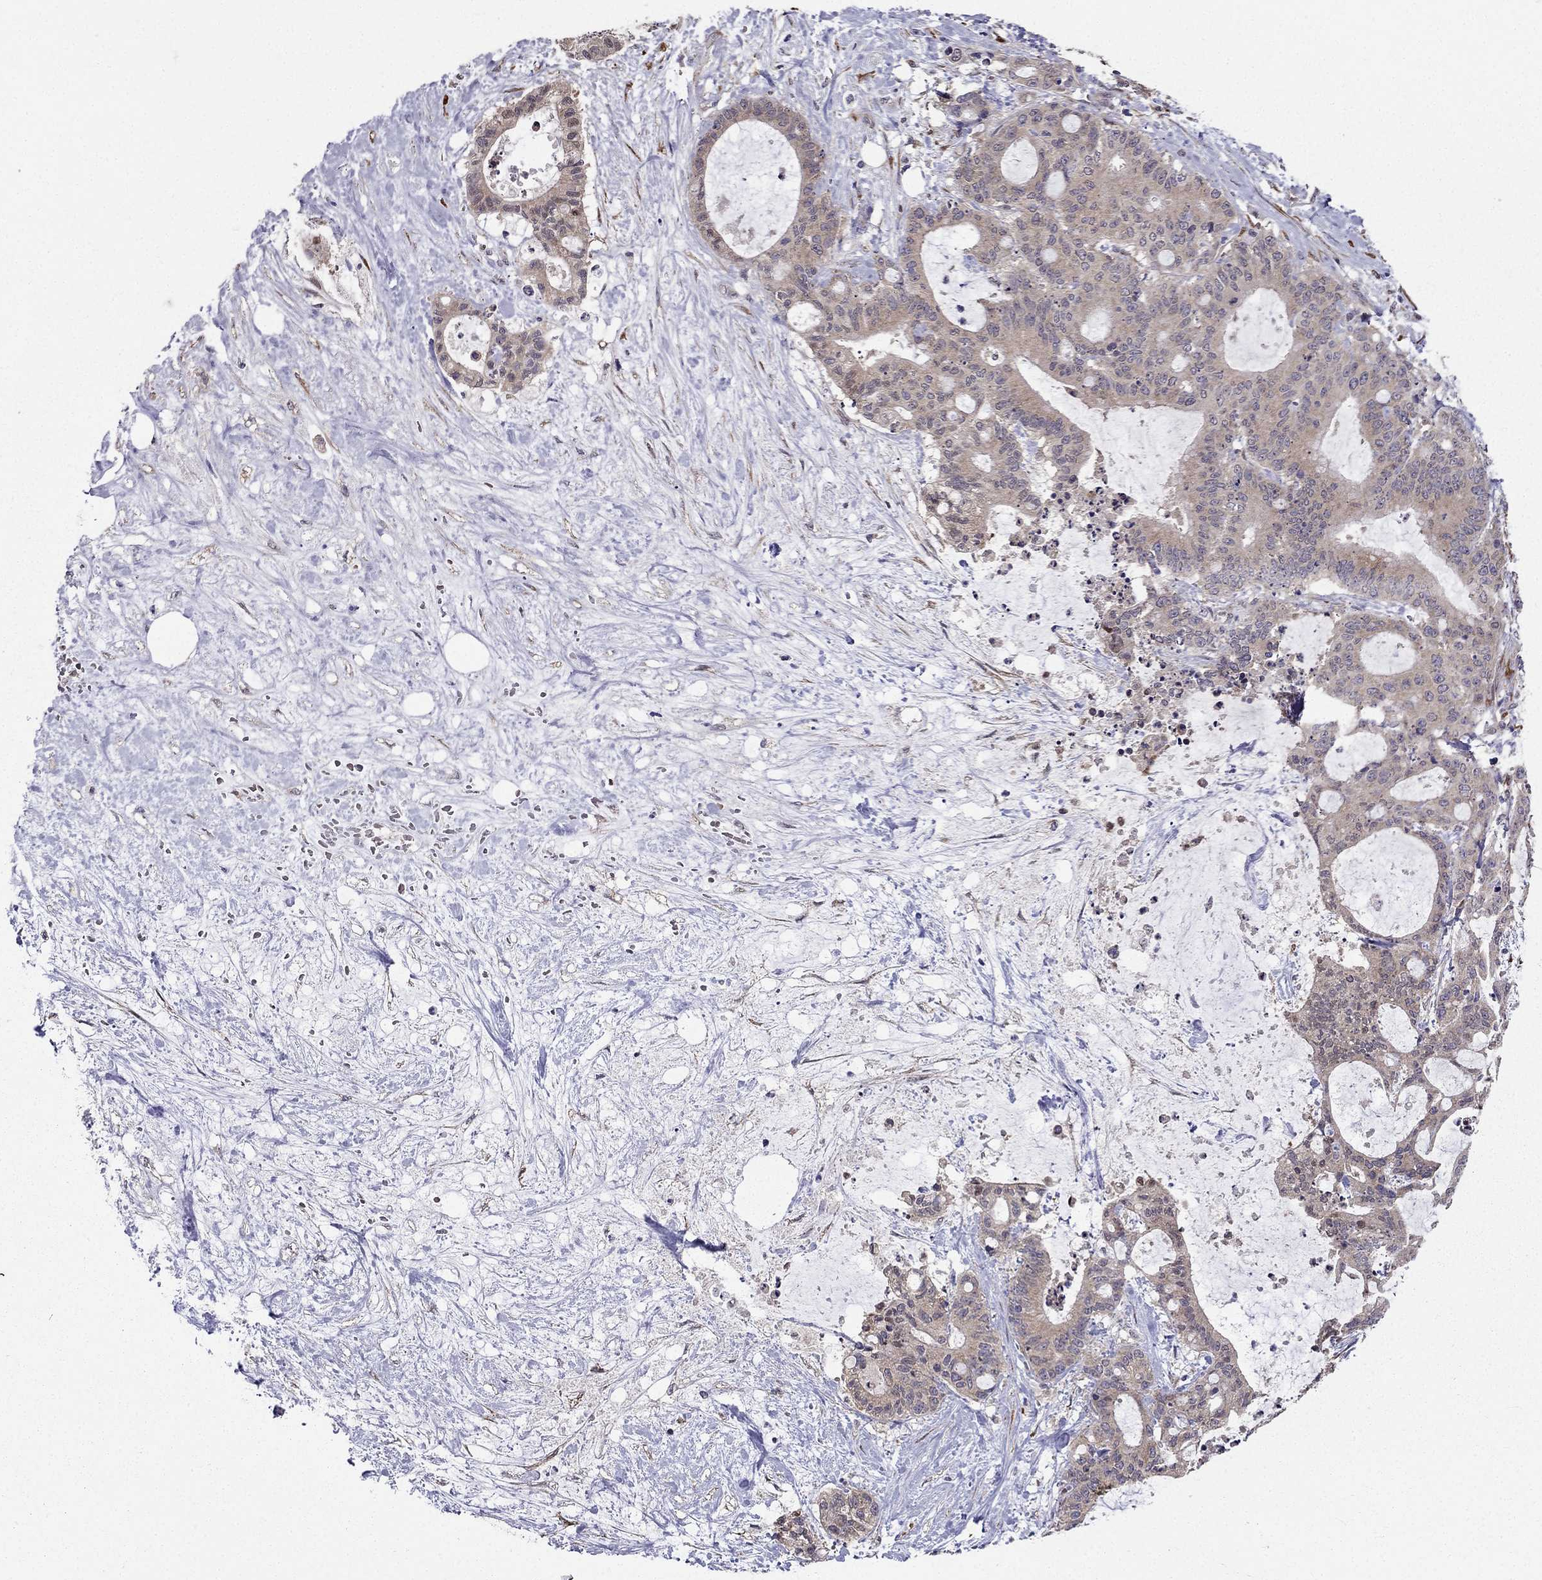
{"staining": {"intensity": "weak", "quantity": ">75%", "location": "cytoplasmic/membranous"}, "tissue": "liver cancer", "cell_type": "Tumor cells", "image_type": "cancer", "snomed": [{"axis": "morphology", "description": "Cholangiocarcinoma"}, {"axis": "topography", "description": "Liver"}], "caption": "A brown stain highlights weak cytoplasmic/membranous positivity of a protein in human cholangiocarcinoma (liver) tumor cells.", "gene": "ARHGEF28", "patient": {"sex": "female", "age": 73}}